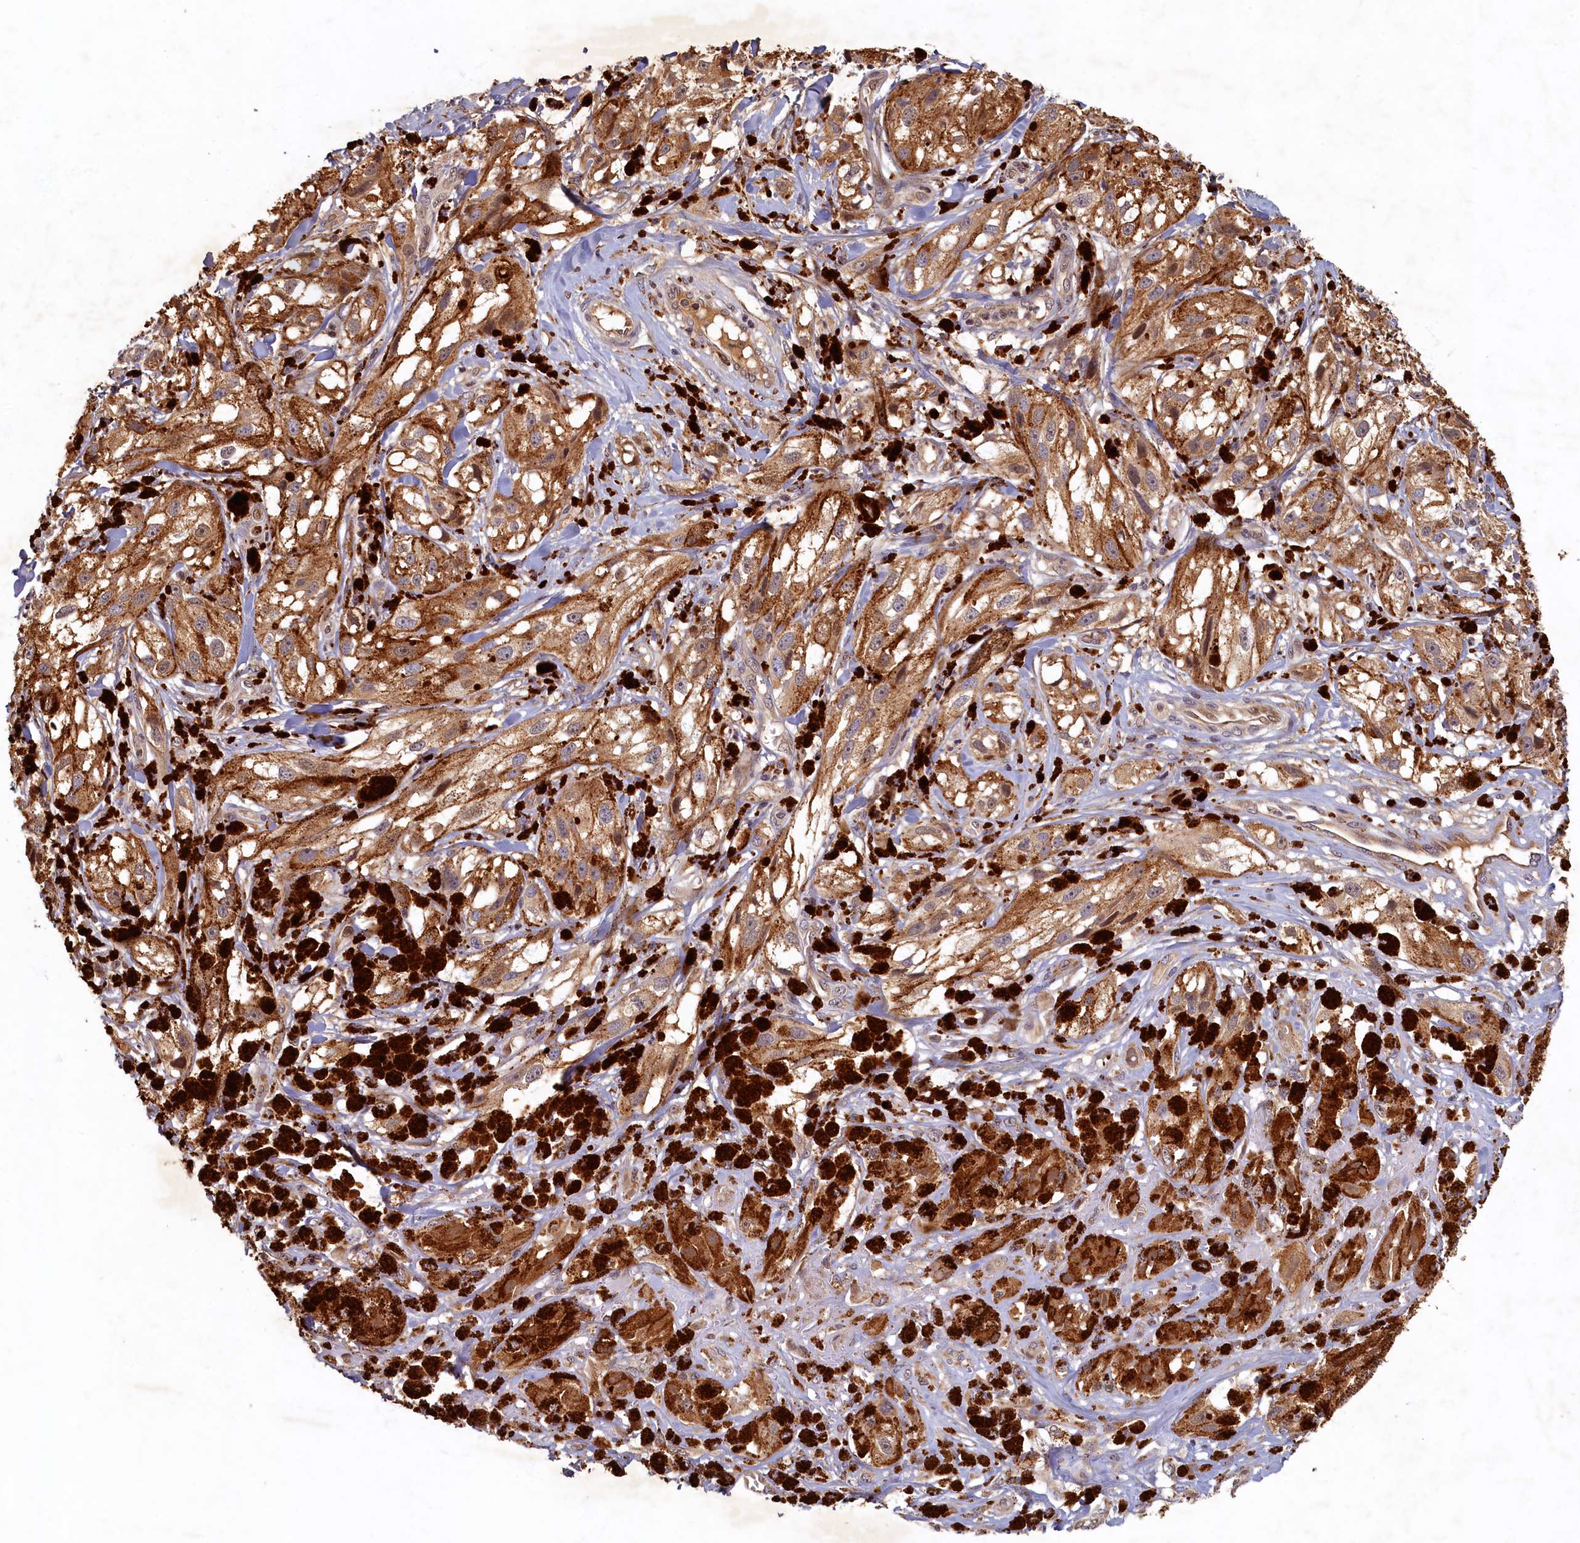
{"staining": {"intensity": "moderate", "quantity": ">75%", "location": "cytoplasmic/membranous"}, "tissue": "melanoma", "cell_type": "Tumor cells", "image_type": "cancer", "snomed": [{"axis": "morphology", "description": "Malignant melanoma, NOS"}, {"axis": "topography", "description": "Skin"}], "caption": "The immunohistochemical stain shows moderate cytoplasmic/membranous positivity in tumor cells of malignant melanoma tissue.", "gene": "LCMT2", "patient": {"sex": "male", "age": 88}}